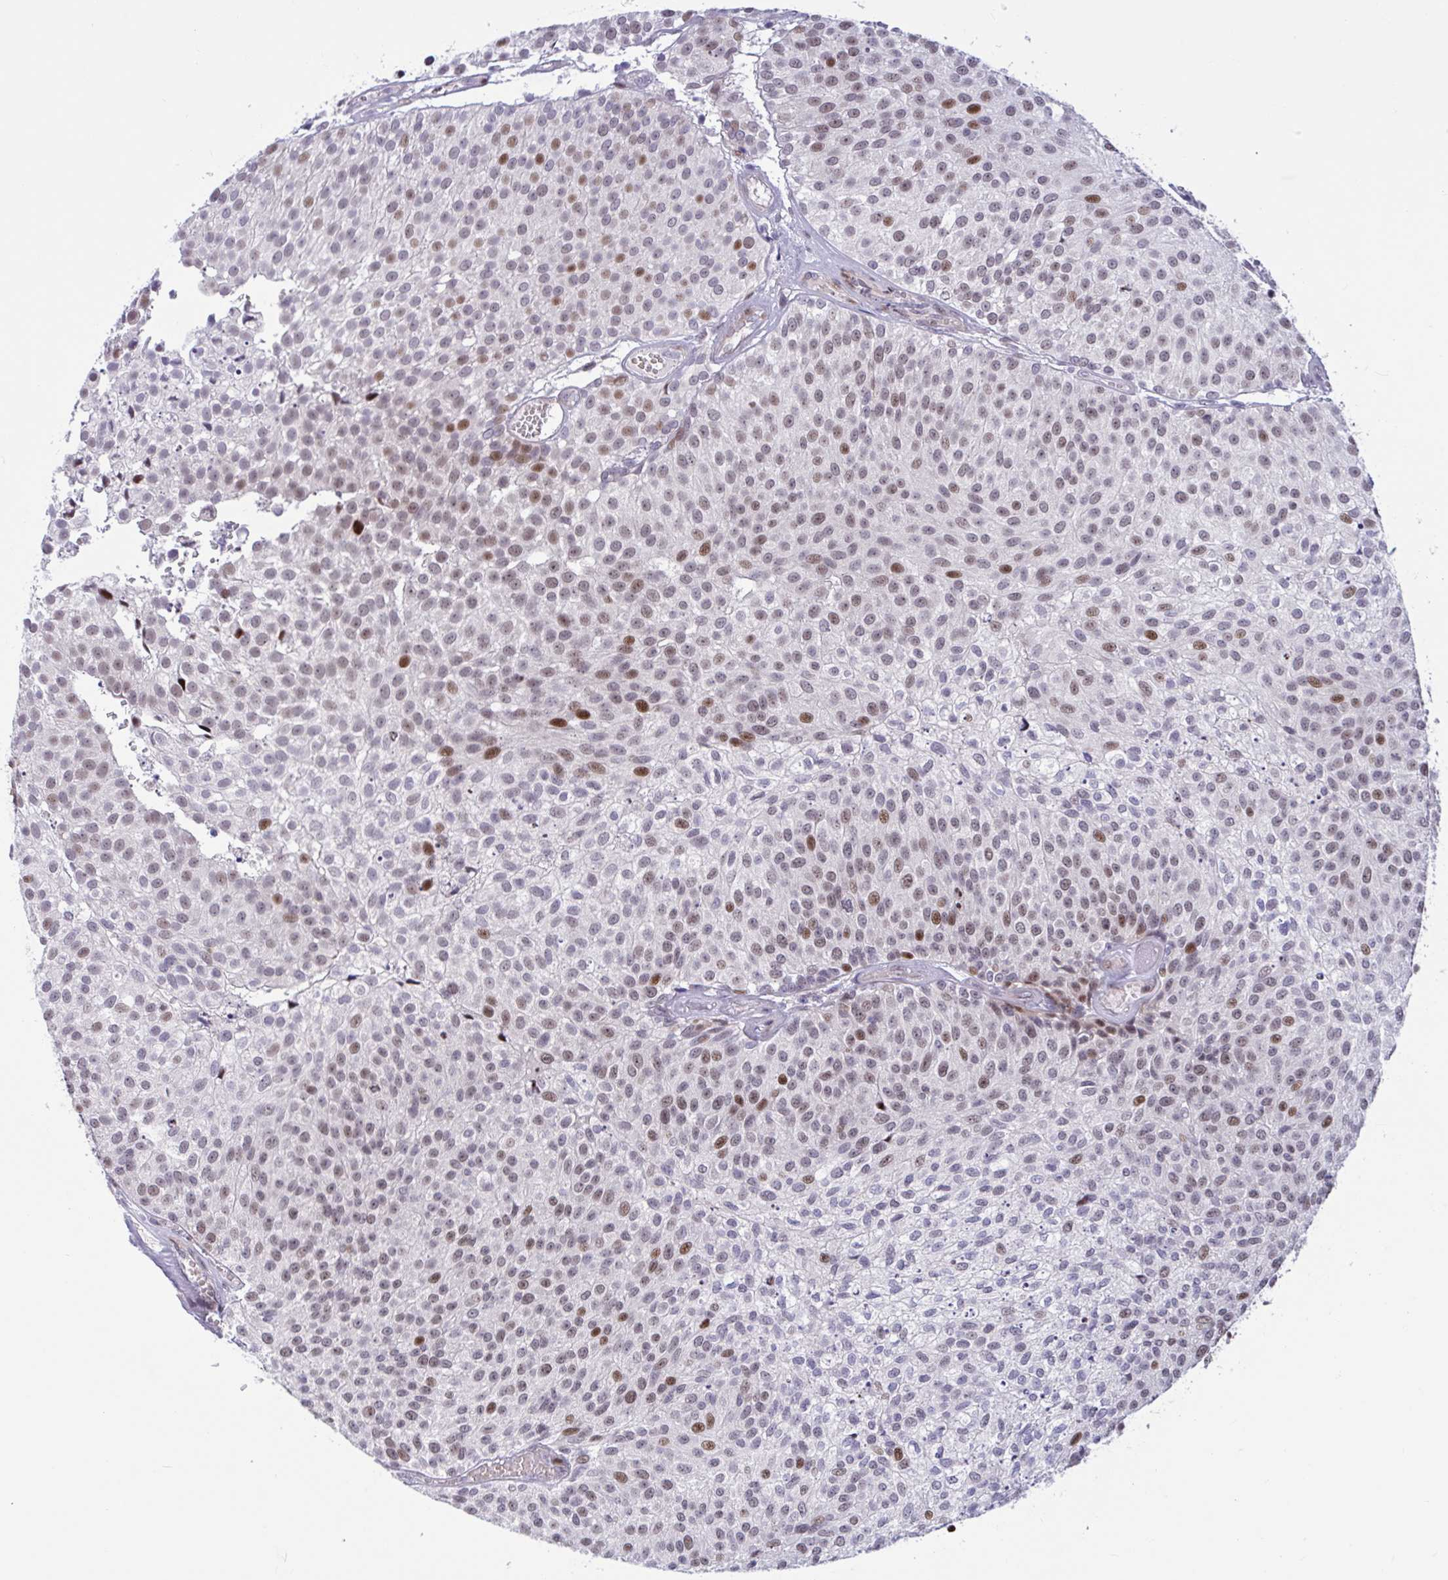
{"staining": {"intensity": "strong", "quantity": "25%-75%", "location": "cytoplasmic/membranous,nuclear"}, "tissue": "urothelial cancer", "cell_type": "Tumor cells", "image_type": "cancer", "snomed": [{"axis": "morphology", "description": "Urothelial carcinoma, Low grade"}, {"axis": "topography", "description": "Urinary bladder"}], "caption": "About 25%-75% of tumor cells in urothelial carcinoma (low-grade) exhibit strong cytoplasmic/membranous and nuclear protein positivity as visualized by brown immunohistochemical staining.", "gene": "RBL1", "patient": {"sex": "female", "age": 79}}